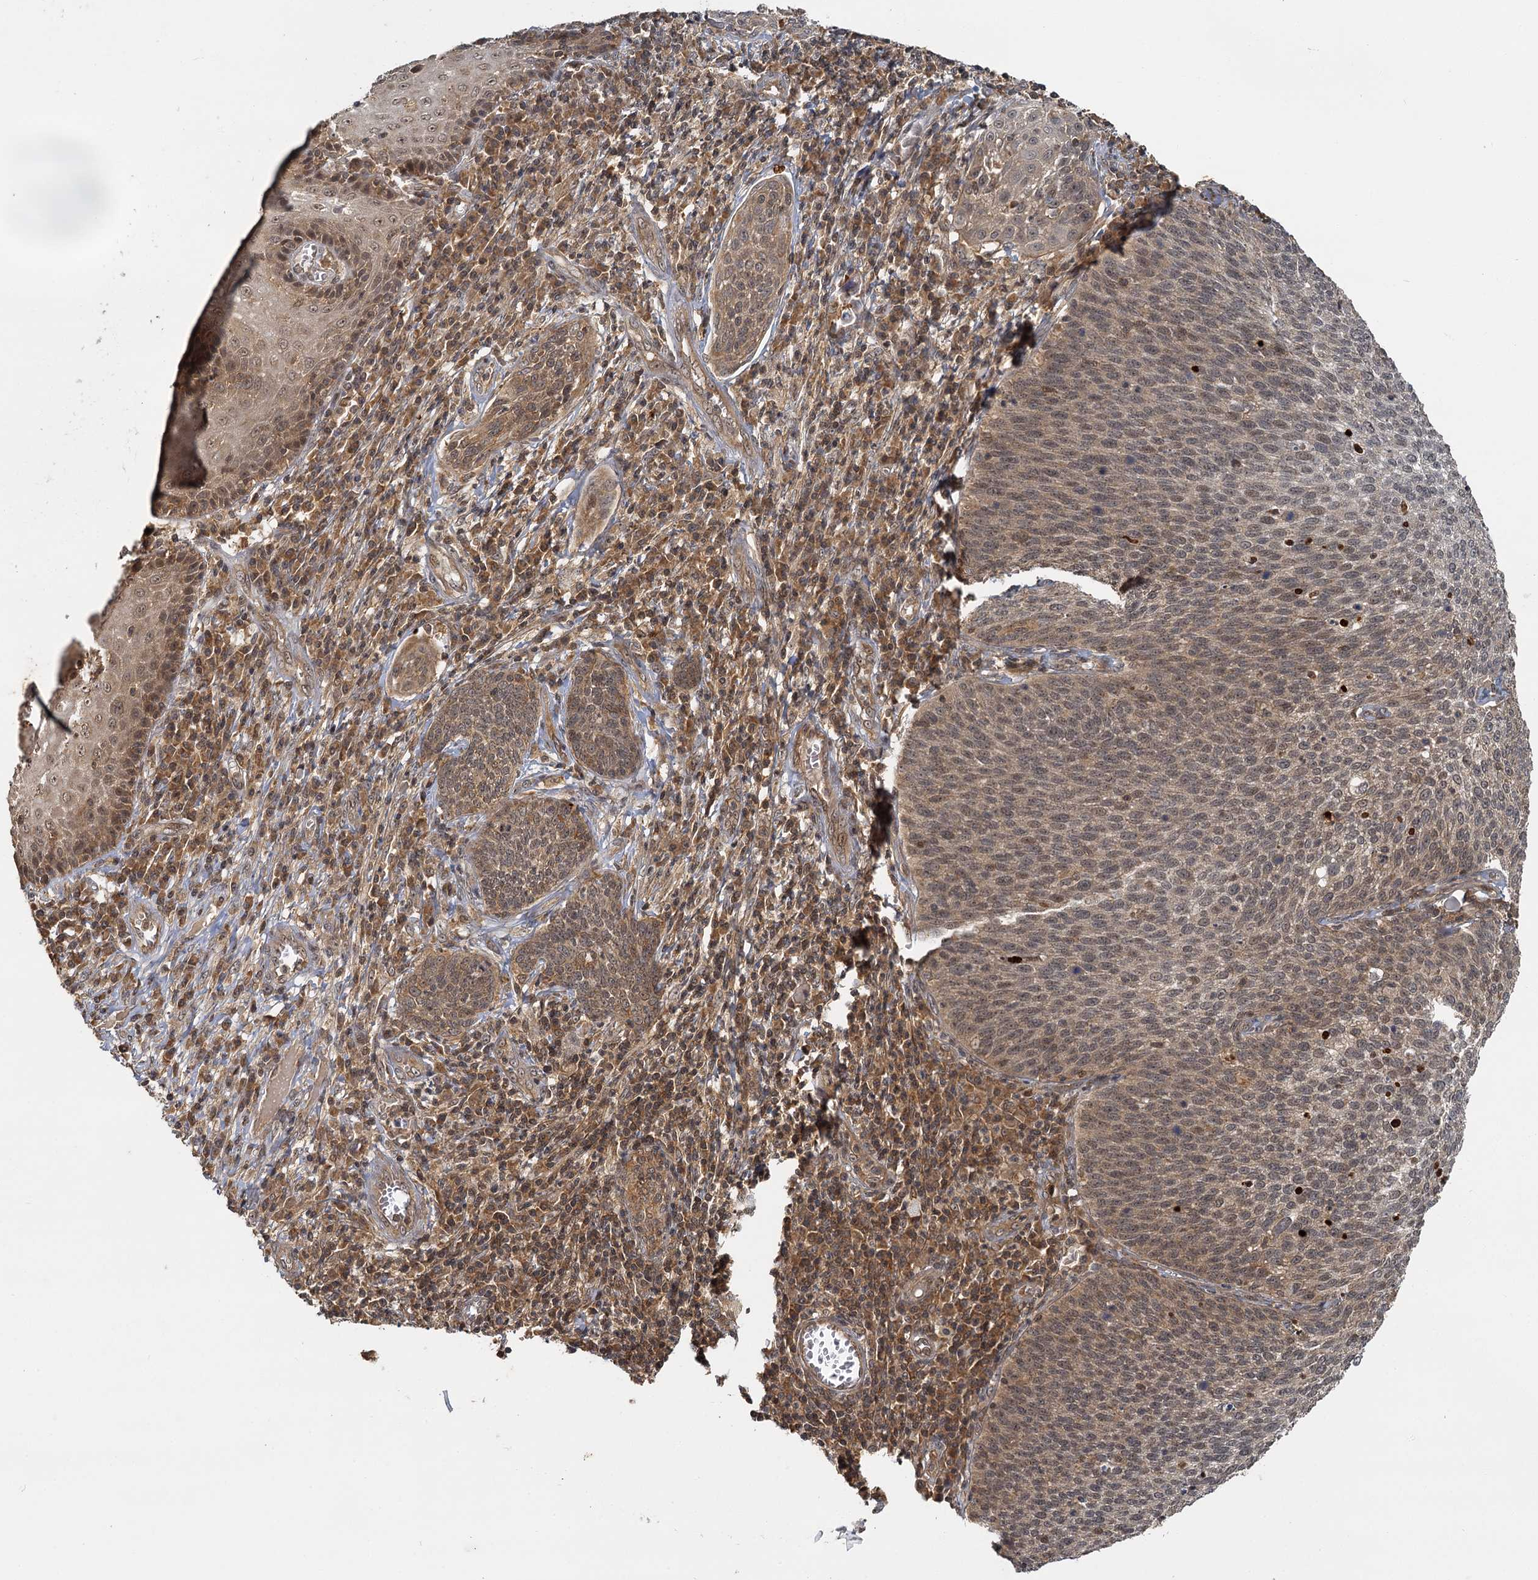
{"staining": {"intensity": "weak", "quantity": "25%-75%", "location": "cytoplasmic/membranous,nuclear"}, "tissue": "cervical cancer", "cell_type": "Tumor cells", "image_type": "cancer", "snomed": [{"axis": "morphology", "description": "Squamous cell carcinoma, NOS"}, {"axis": "topography", "description": "Cervix"}], "caption": "A low amount of weak cytoplasmic/membranous and nuclear positivity is identified in about 25%-75% of tumor cells in cervical squamous cell carcinoma tissue.", "gene": "ZNF549", "patient": {"sex": "female", "age": 34}}